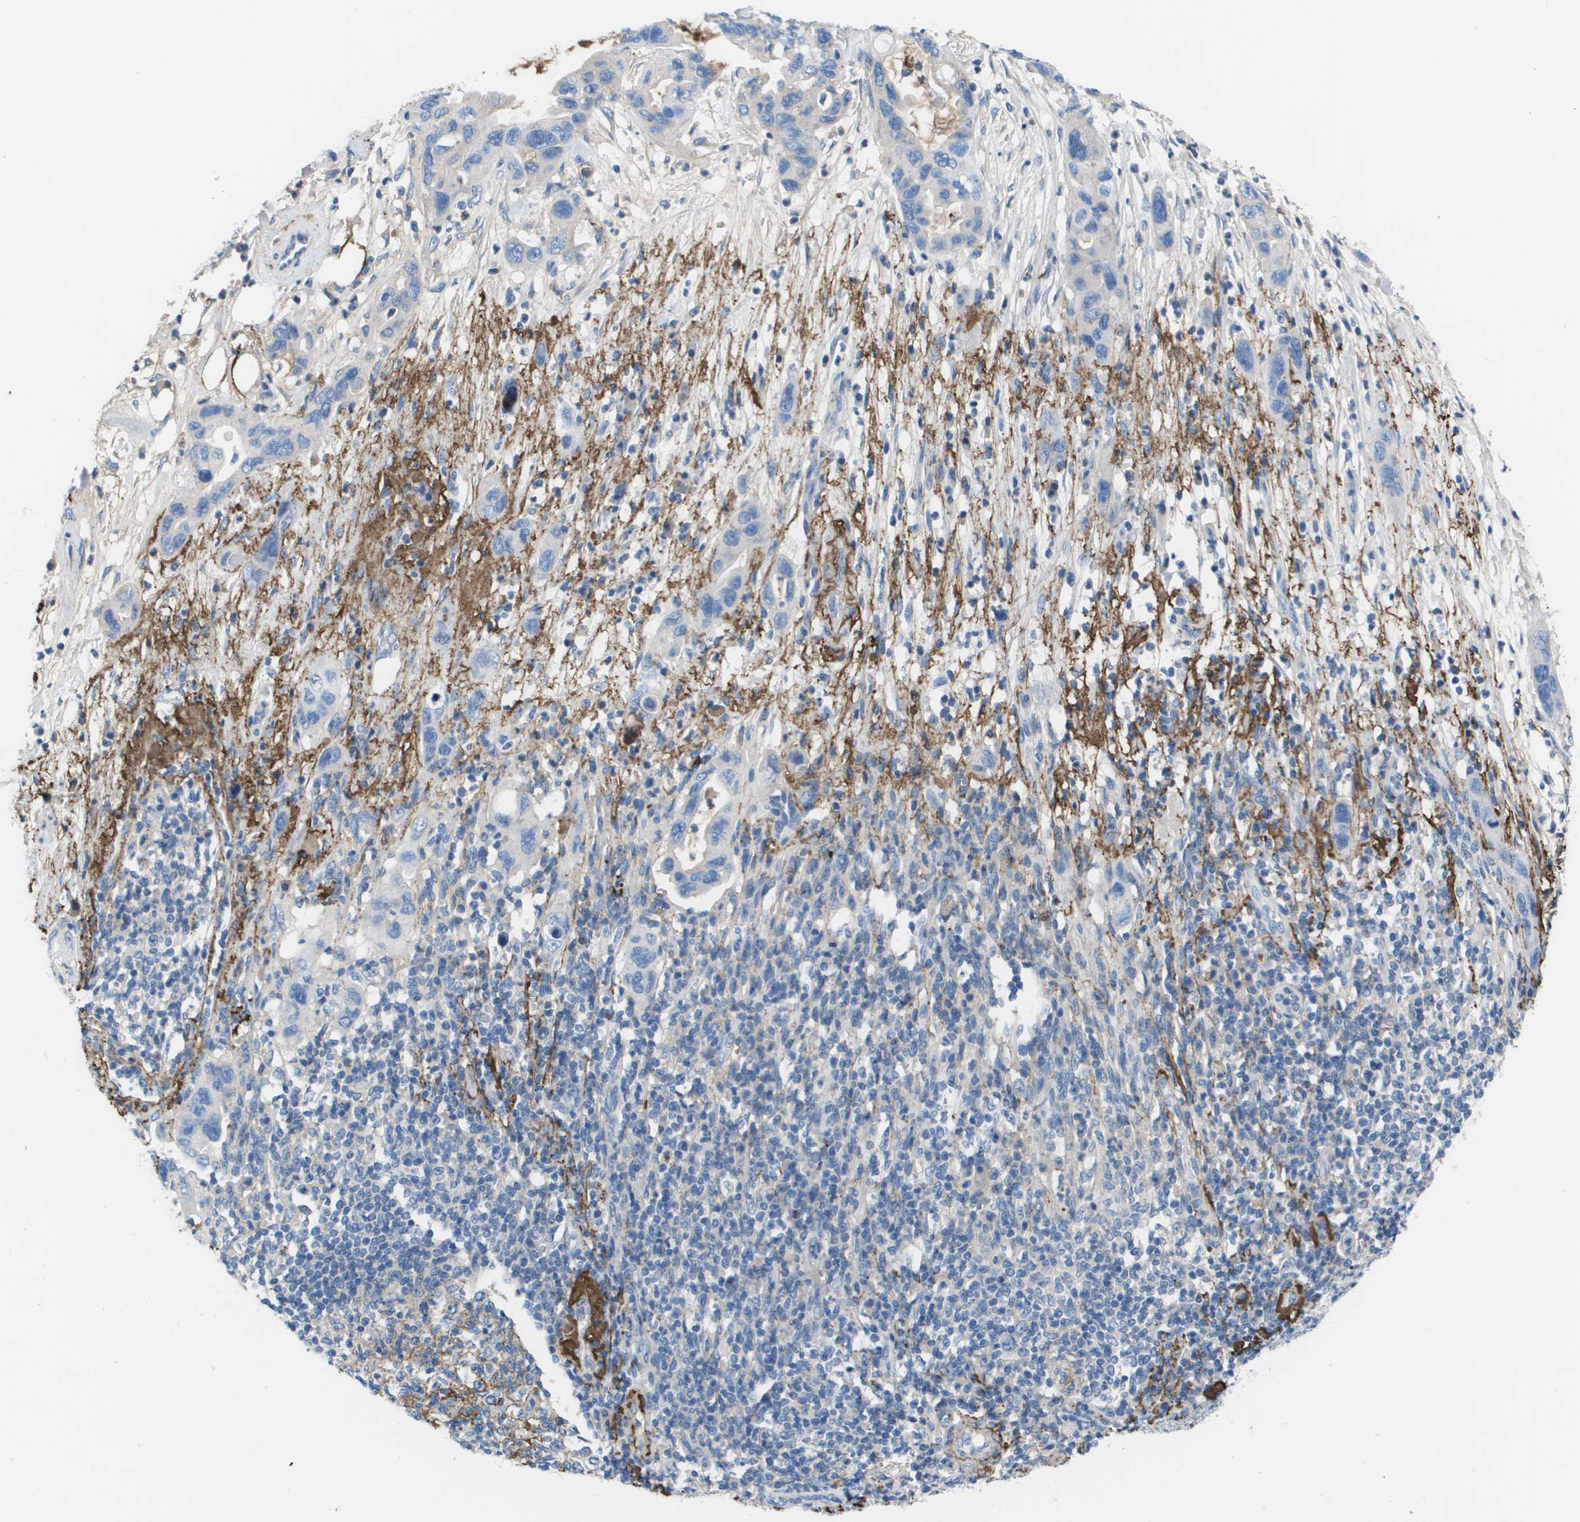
{"staining": {"intensity": "negative", "quantity": "none", "location": "none"}, "tissue": "pancreatic cancer", "cell_type": "Tumor cells", "image_type": "cancer", "snomed": [{"axis": "morphology", "description": "Adenocarcinoma, NOS"}, {"axis": "topography", "description": "Pancreas"}], "caption": "Pancreatic cancer stained for a protein using immunohistochemistry (IHC) reveals no expression tumor cells.", "gene": "VTN", "patient": {"sex": "female", "age": 71}}